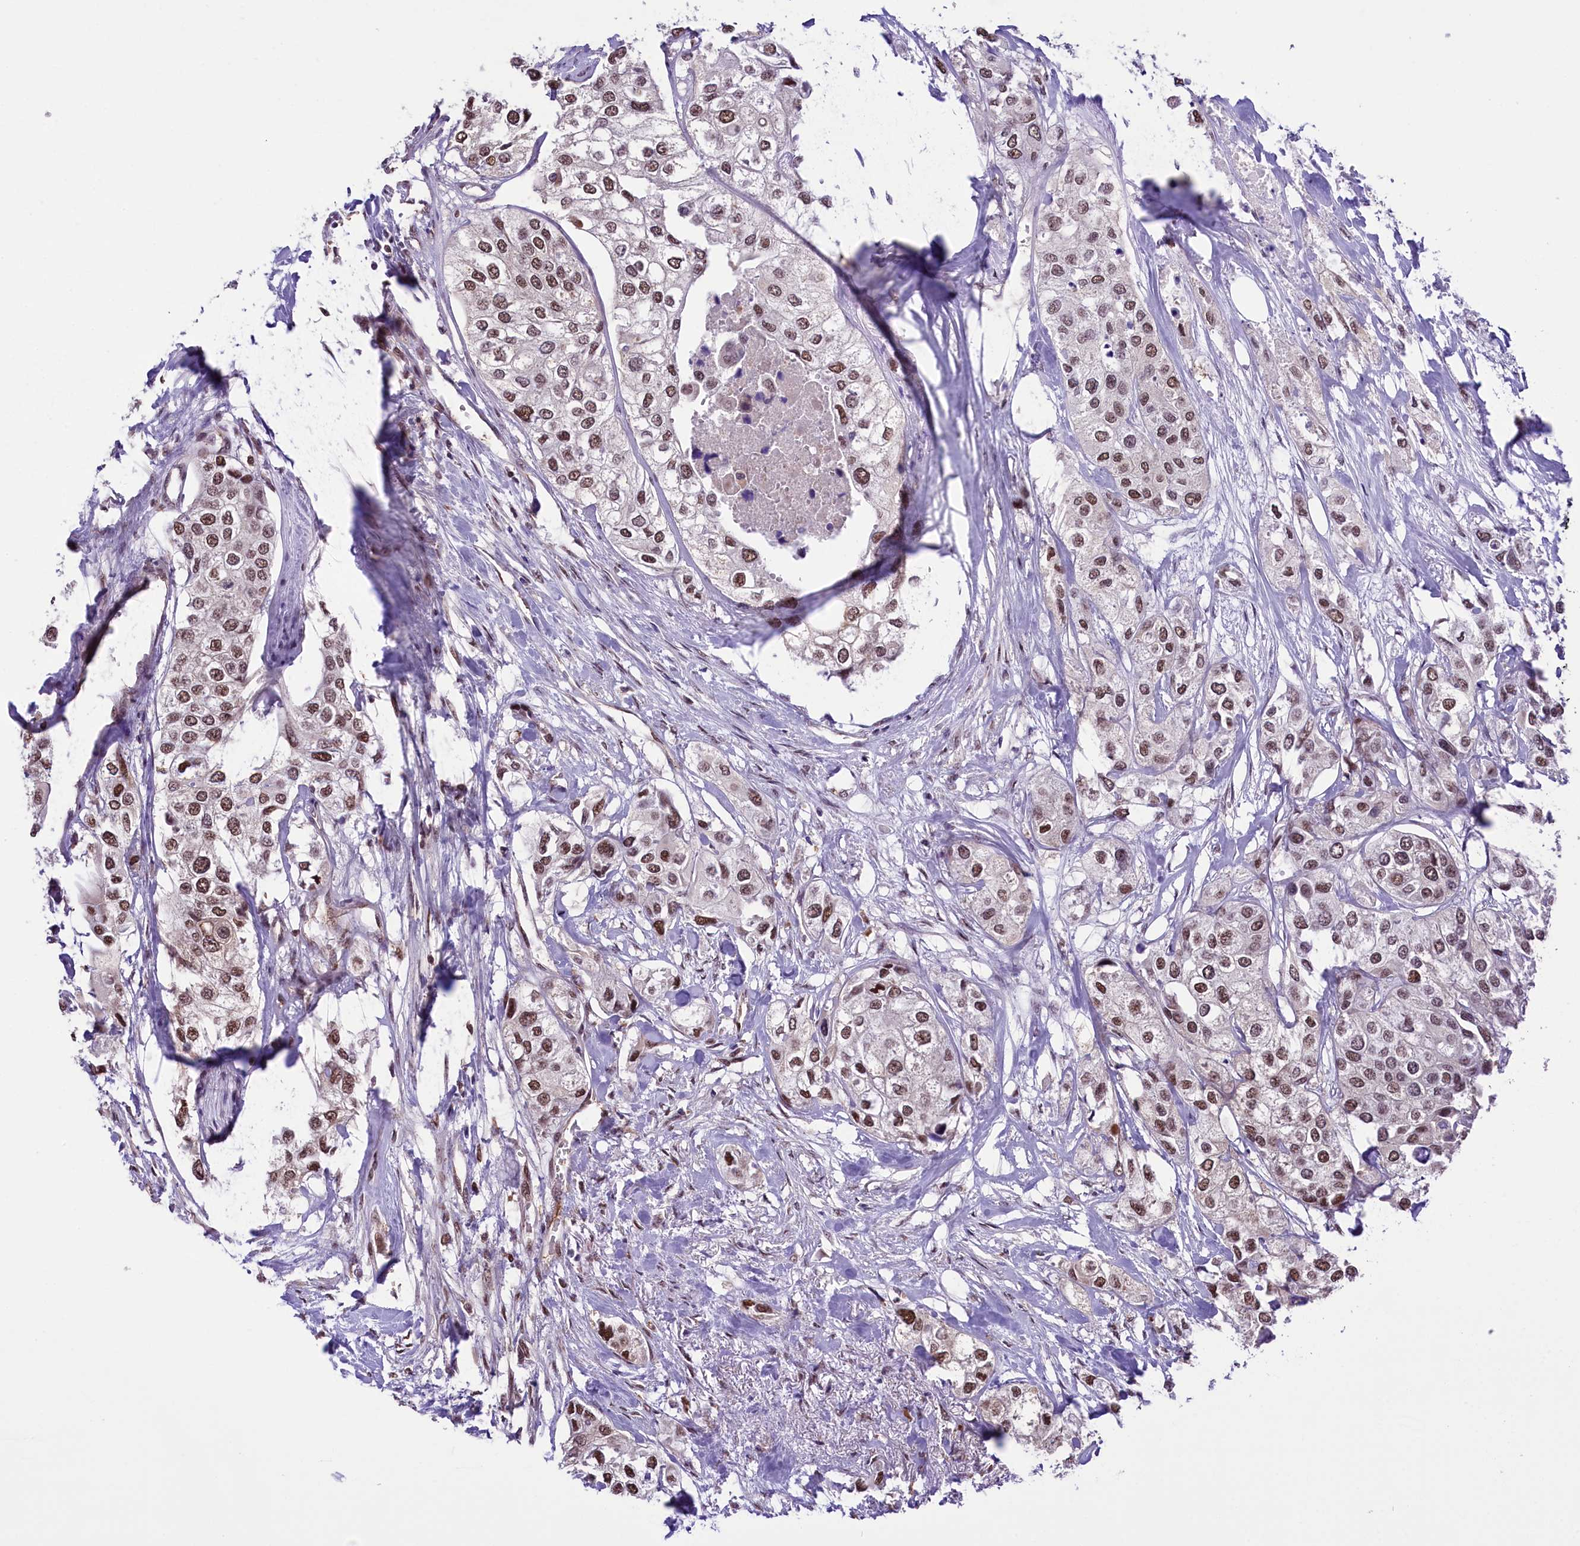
{"staining": {"intensity": "moderate", "quantity": ">75%", "location": "nuclear"}, "tissue": "urothelial cancer", "cell_type": "Tumor cells", "image_type": "cancer", "snomed": [{"axis": "morphology", "description": "Urothelial carcinoma, High grade"}, {"axis": "topography", "description": "Urinary bladder"}], "caption": "Urothelial carcinoma (high-grade) tissue exhibits moderate nuclear staining in about >75% of tumor cells", "gene": "MRPL54", "patient": {"sex": "male", "age": 64}}